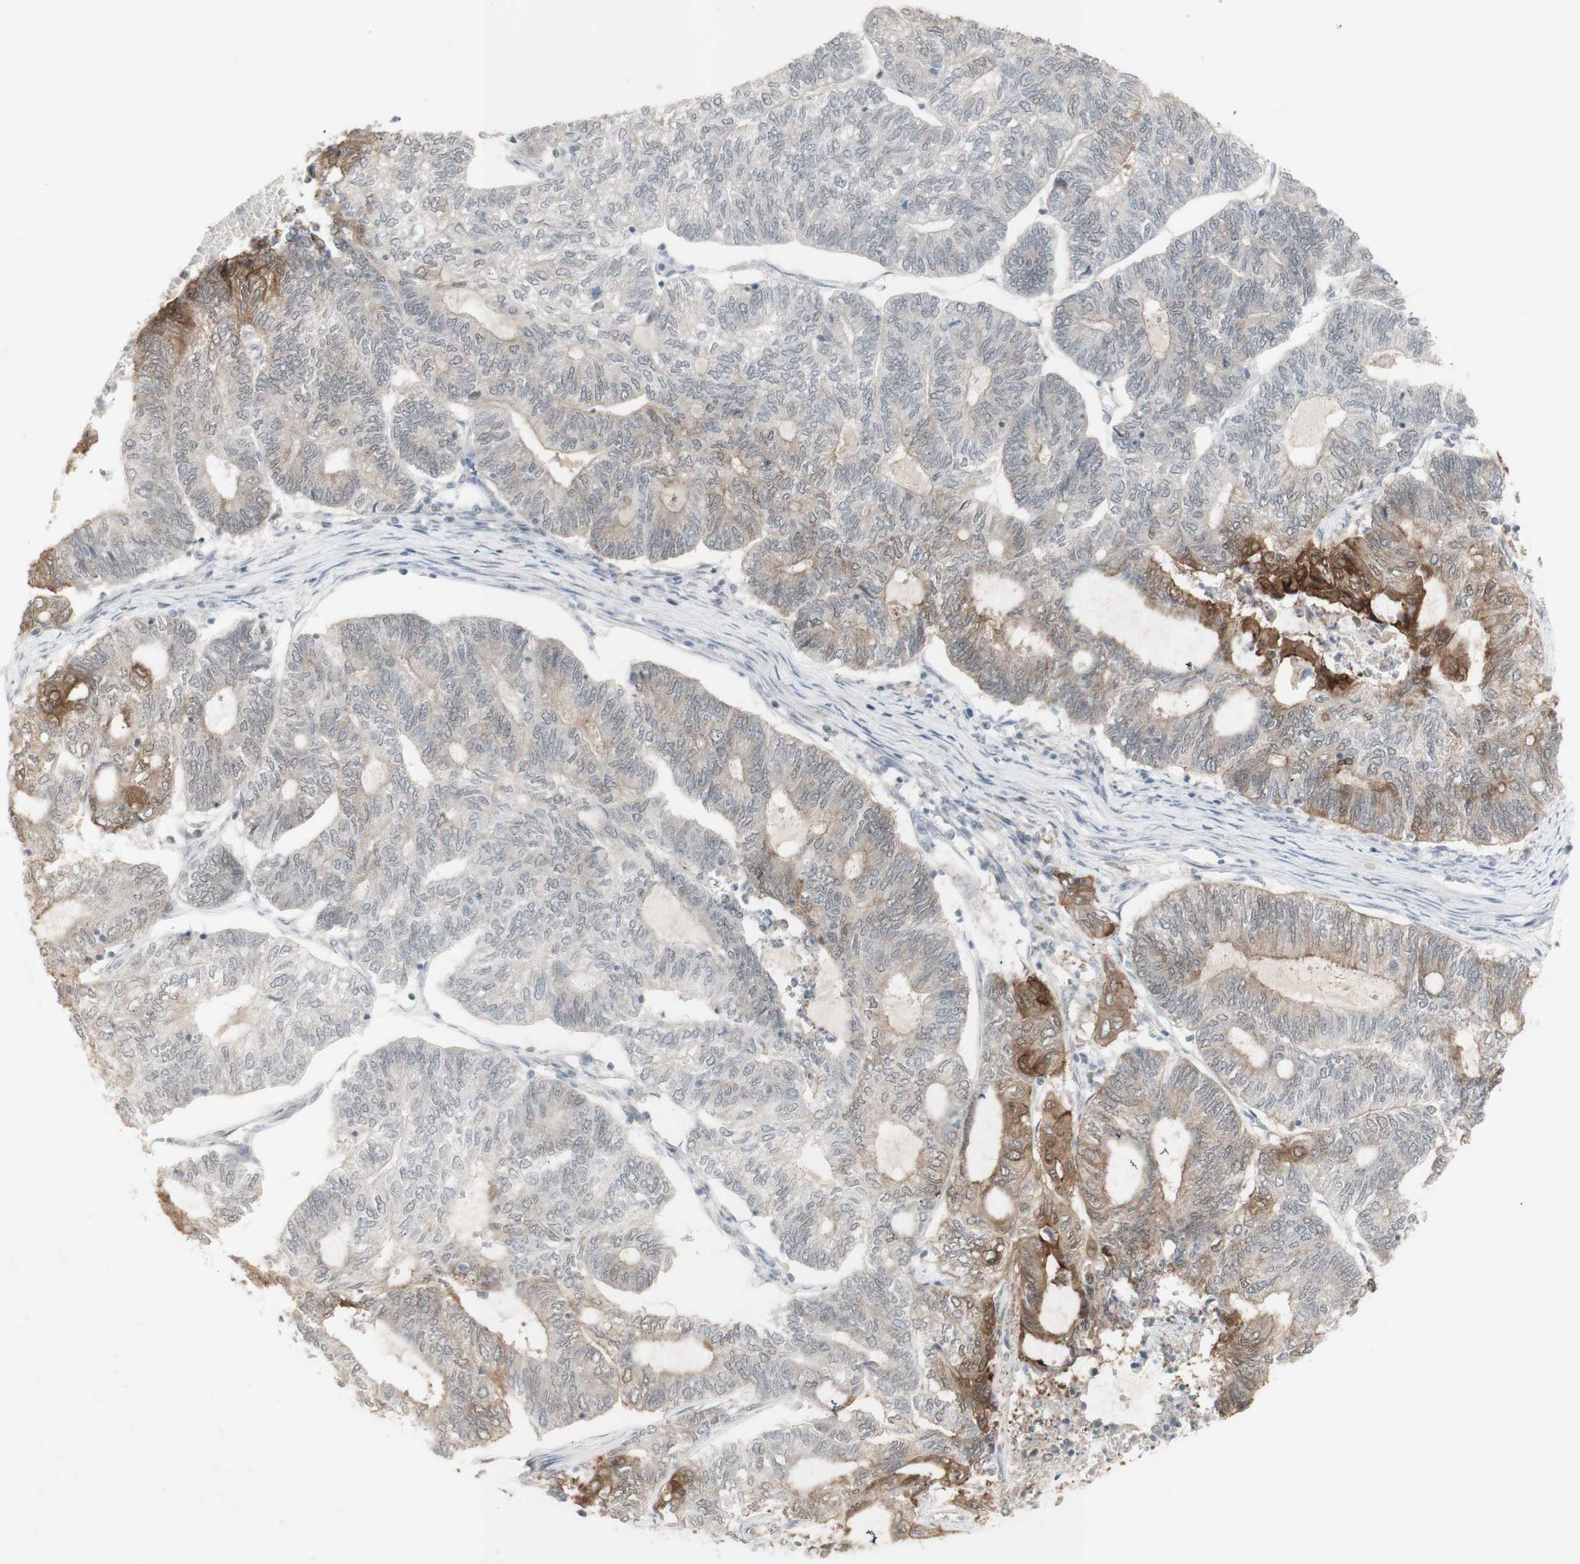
{"staining": {"intensity": "moderate", "quantity": "25%-75%", "location": "cytoplasmic/membranous"}, "tissue": "endometrial cancer", "cell_type": "Tumor cells", "image_type": "cancer", "snomed": [{"axis": "morphology", "description": "Adenocarcinoma, NOS"}, {"axis": "topography", "description": "Uterus"}, {"axis": "topography", "description": "Endometrium"}], "caption": "Endometrial adenocarcinoma stained with a protein marker shows moderate staining in tumor cells.", "gene": "C1orf116", "patient": {"sex": "female", "age": 70}}